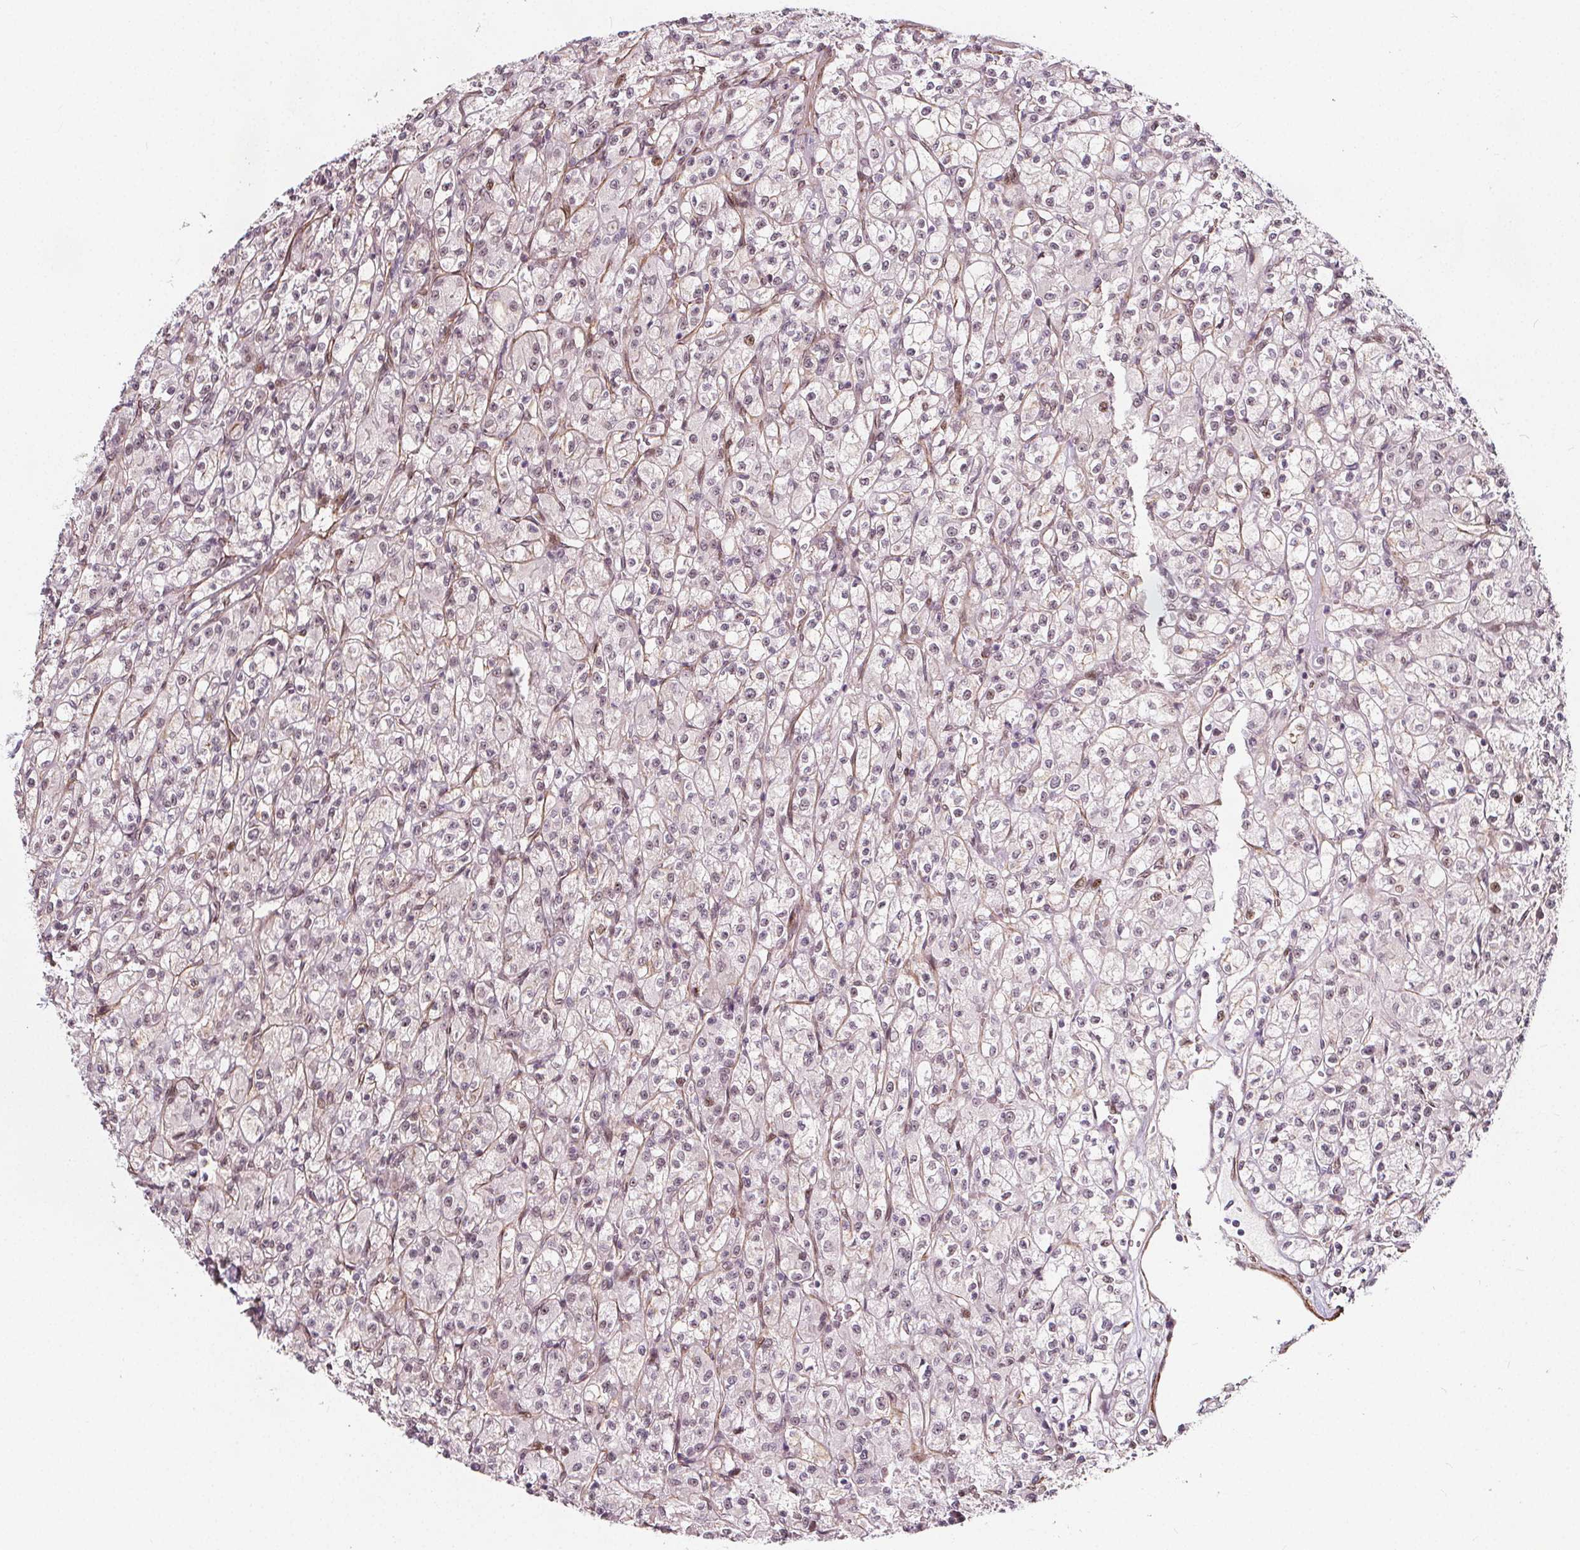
{"staining": {"intensity": "weak", "quantity": "<25%", "location": "nuclear"}, "tissue": "renal cancer", "cell_type": "Tumor cells", "image_type": "cancer", "snomed": [{"axis": "morphology", "description": "Adenocarcinoma, NOS"}, {"axis": "topography", "description": "Kidney"}], "caption": "Renal cancer stained for a protein using immunohistochemistry displays no staining tumor cells.", "gene": "HAS1", "patient": {"sex": "female", "age": 70}}